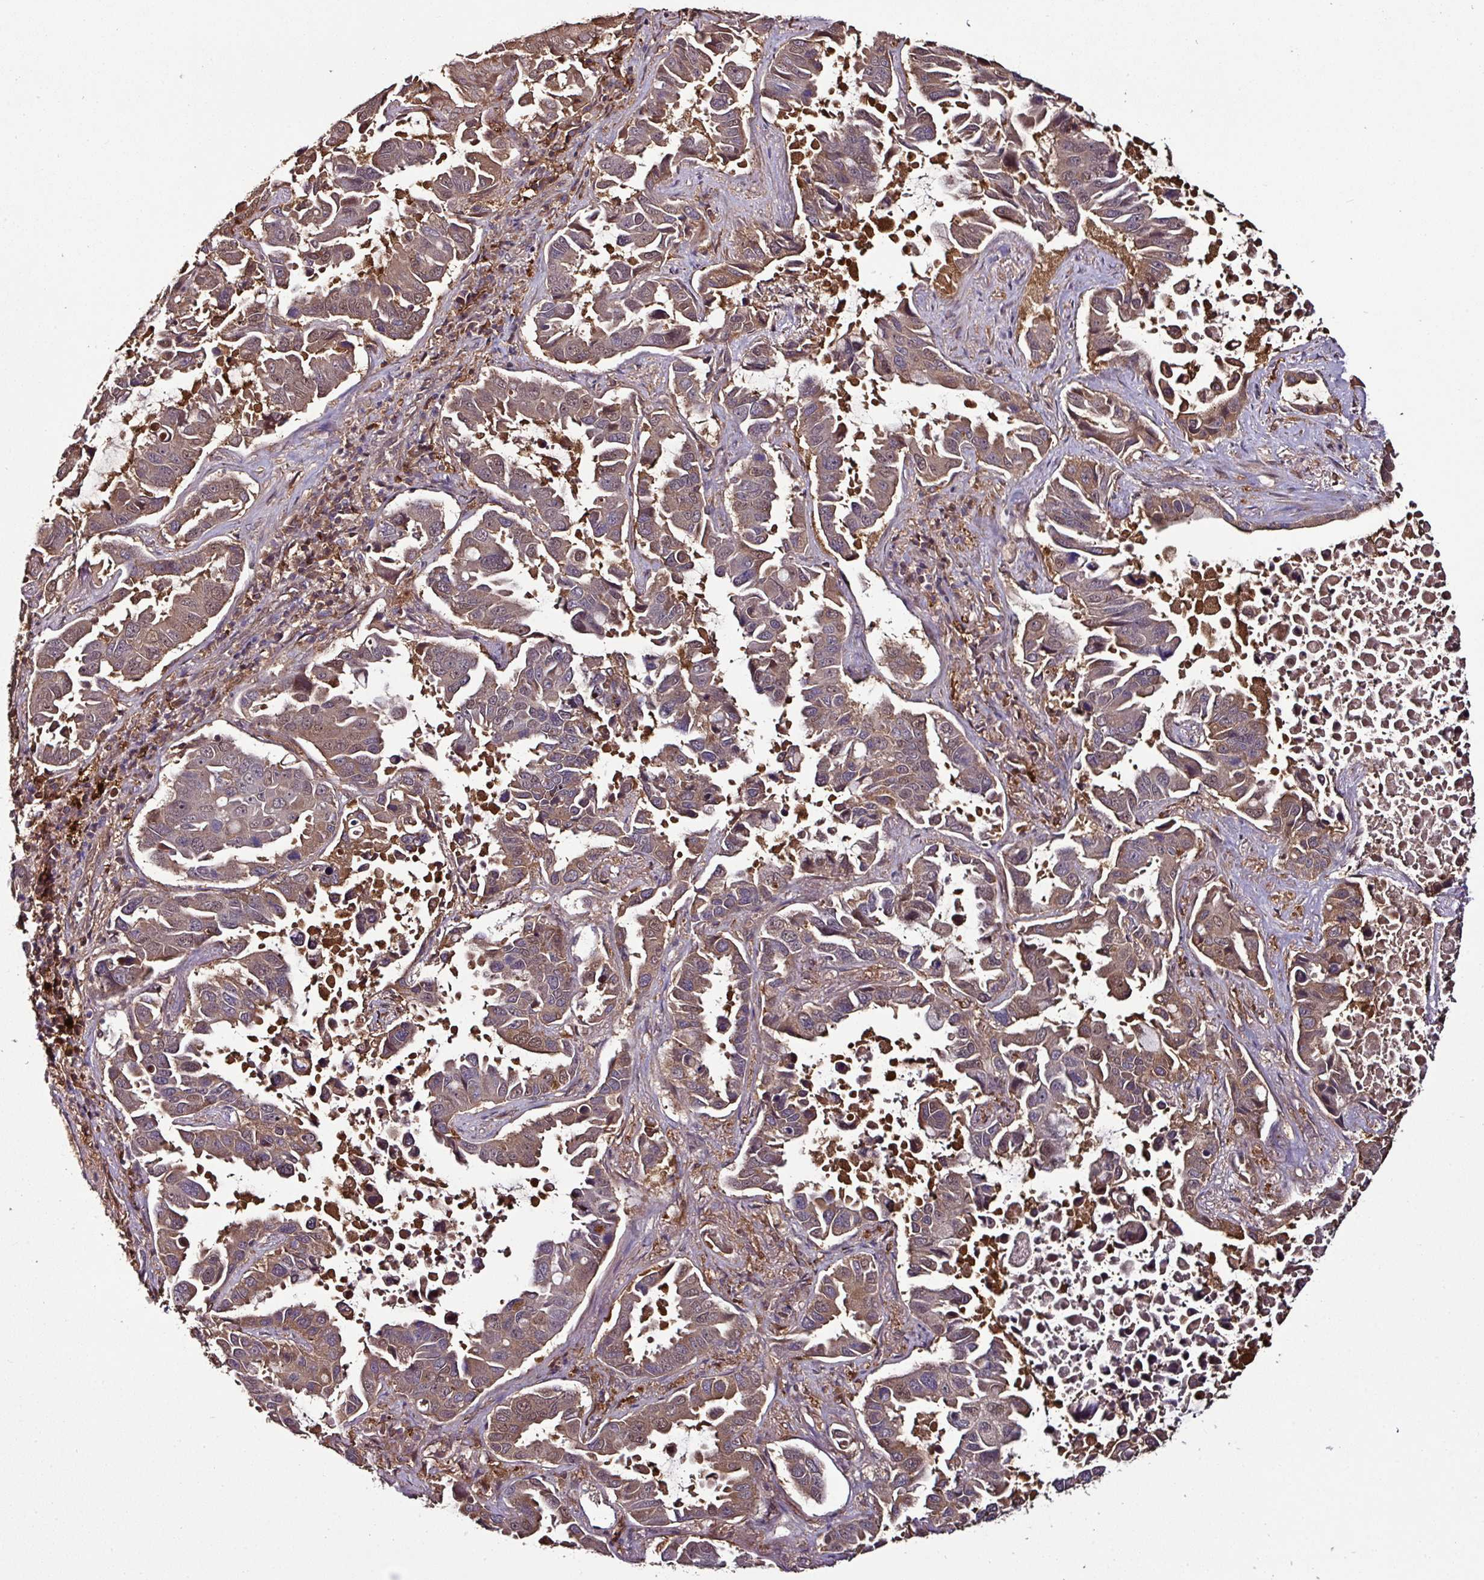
{"staining": {"intensity": "moderate", "quantity": ">75%", "location": "cytoplasmic/membranous,nuclear"}, "tissue": "lung cancer", "cell_type": "Tumor cells", "image_type": "cancer", "snomed": [{"axis": "morphology", "description": "Adenocarcinoma, NOS"}, {"axis": "topography", "description": "Lung"}], "caption": "Immunohistochemistry micrograph of human lung cancer stained for a protein (brown), which reveals medium levels of moderate cytoplasmic/membranous and nuclear positivity in approximately >75% of tumor cells.", "gene": "GNPDA1", "patient": {"sex": "male", "age": 64}}